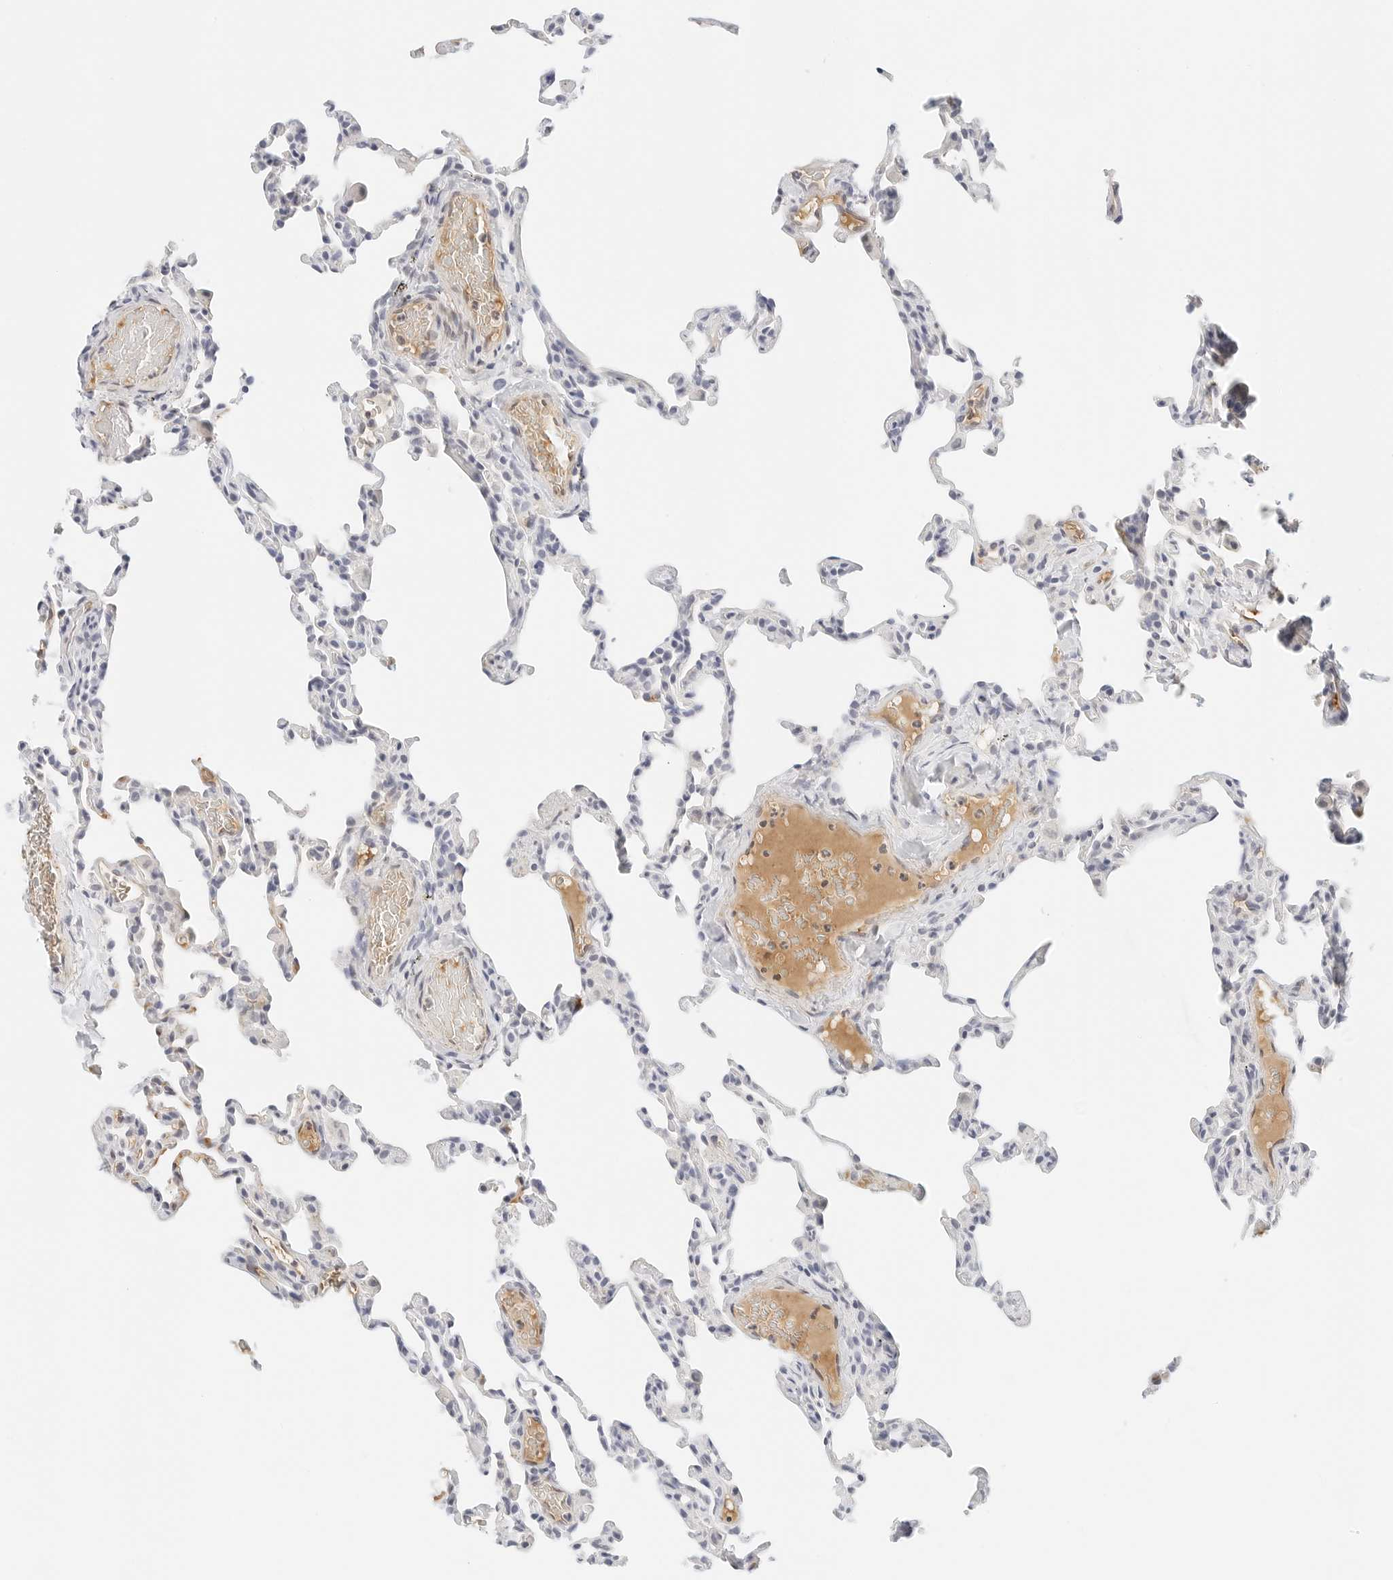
{"staining": {"intensity": "negative", "quantity": "none", "location": "none"}, "tissue": "lung", "cell_type": "Alveolar cells", "image_type": "normal", "snomed": [{"axis": "morphology", "description": "Normal tissue, NOS"}, {"axis": "topography", "description": "Lung"}], "caption": "IHC image of unremarkable human lung stained for a protein (brown), which exhibits no positivity in alveolar cells.", "gene": "PKDCC", "patient": {"sex": "male", "age": 20}}